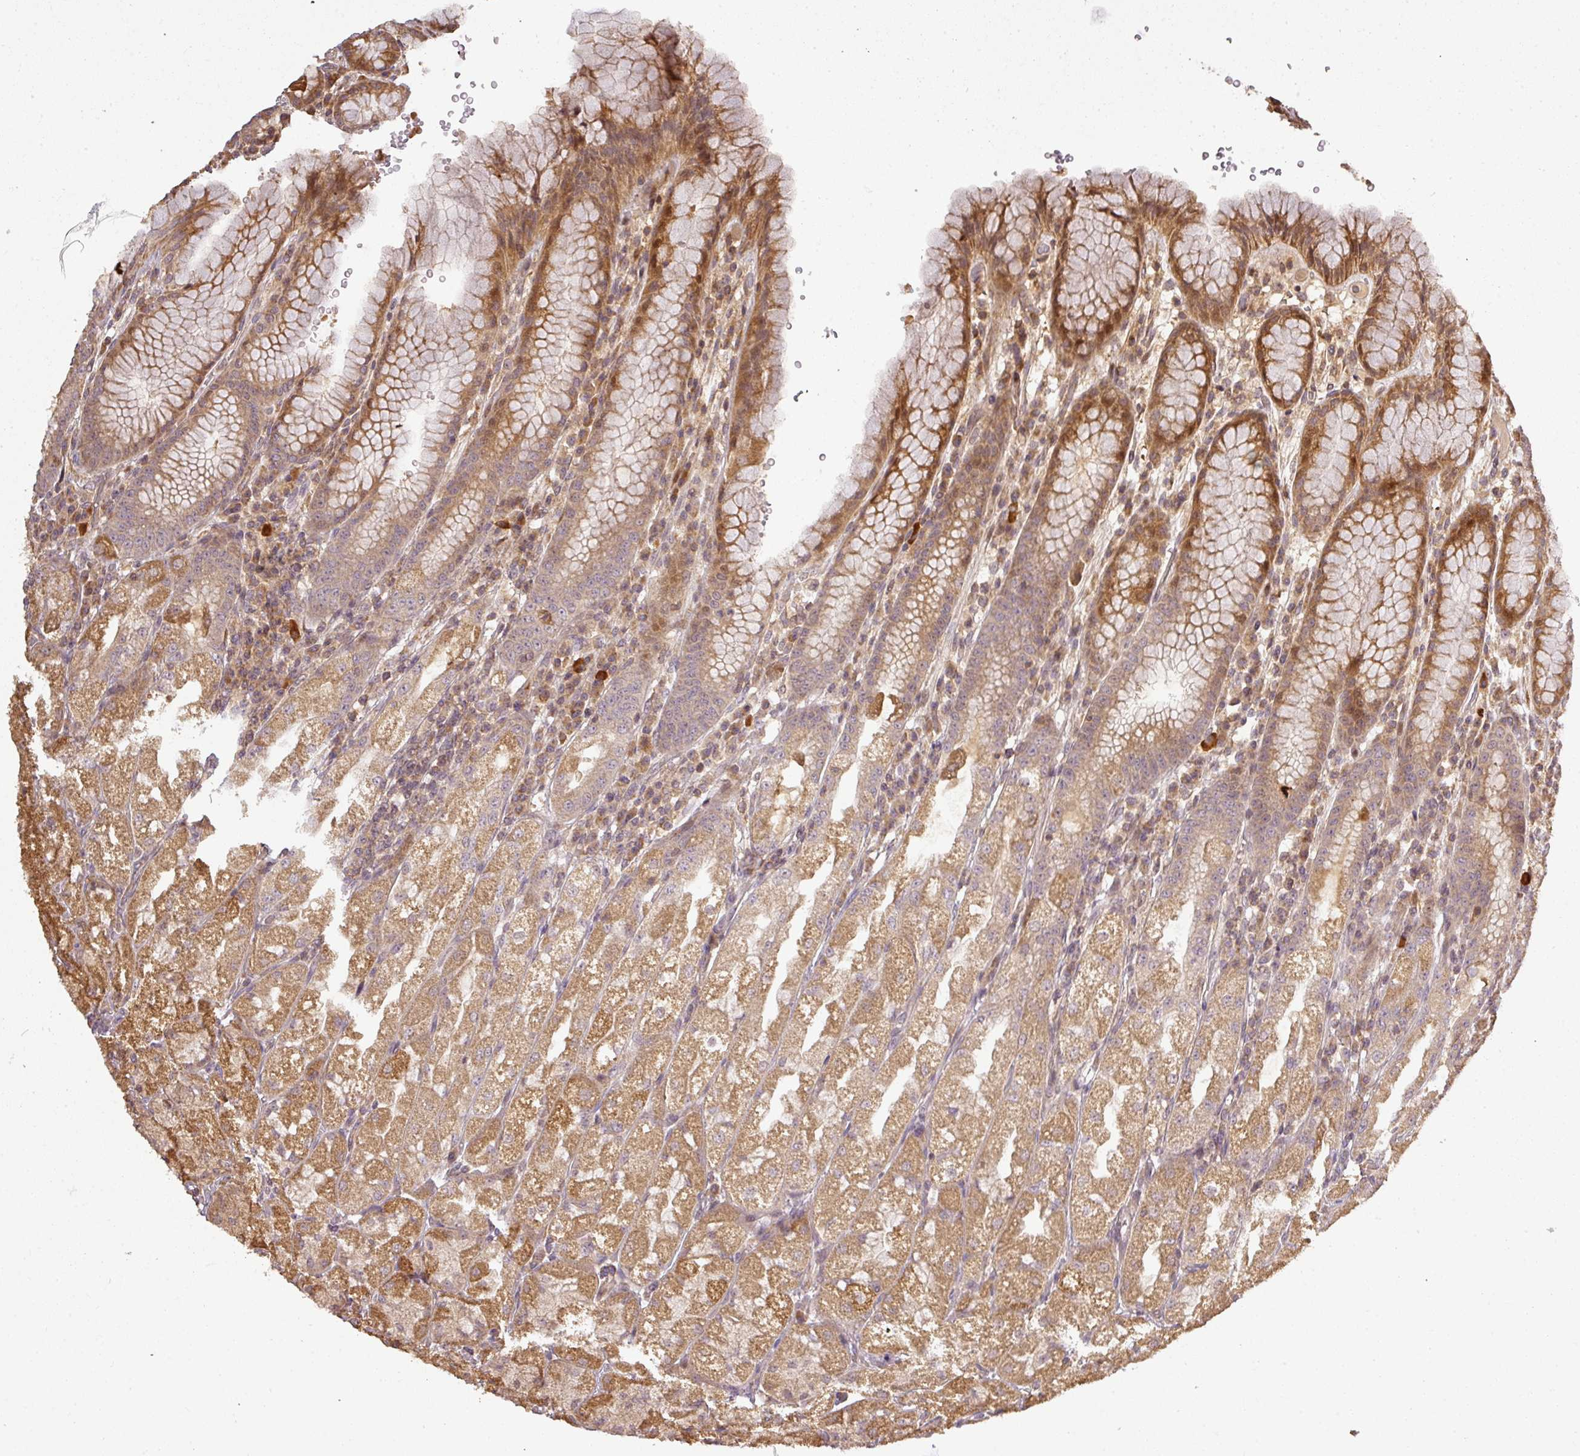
{"staining": {"intensity": "moderate", "quantity": ">75%", "location": "cytoplasmic/membranous,nuclear"}, "tissue": "stomach", "cell_type": "Glandular cells", "image_type": "normal", "snomed": [{"axis": "morphology", "description": "Normal tissue, NOS"}, {"axis": "topography", "description": "Stomach, upper"}], "caption": "Protein expression analysis of normal human stomach reveals moderate cytoplasmic/membranous,nuclear positivity in approximately >75% of glandular cells.", "gene": "FAIM", "patient": {"sex": "male", "age": 52}}